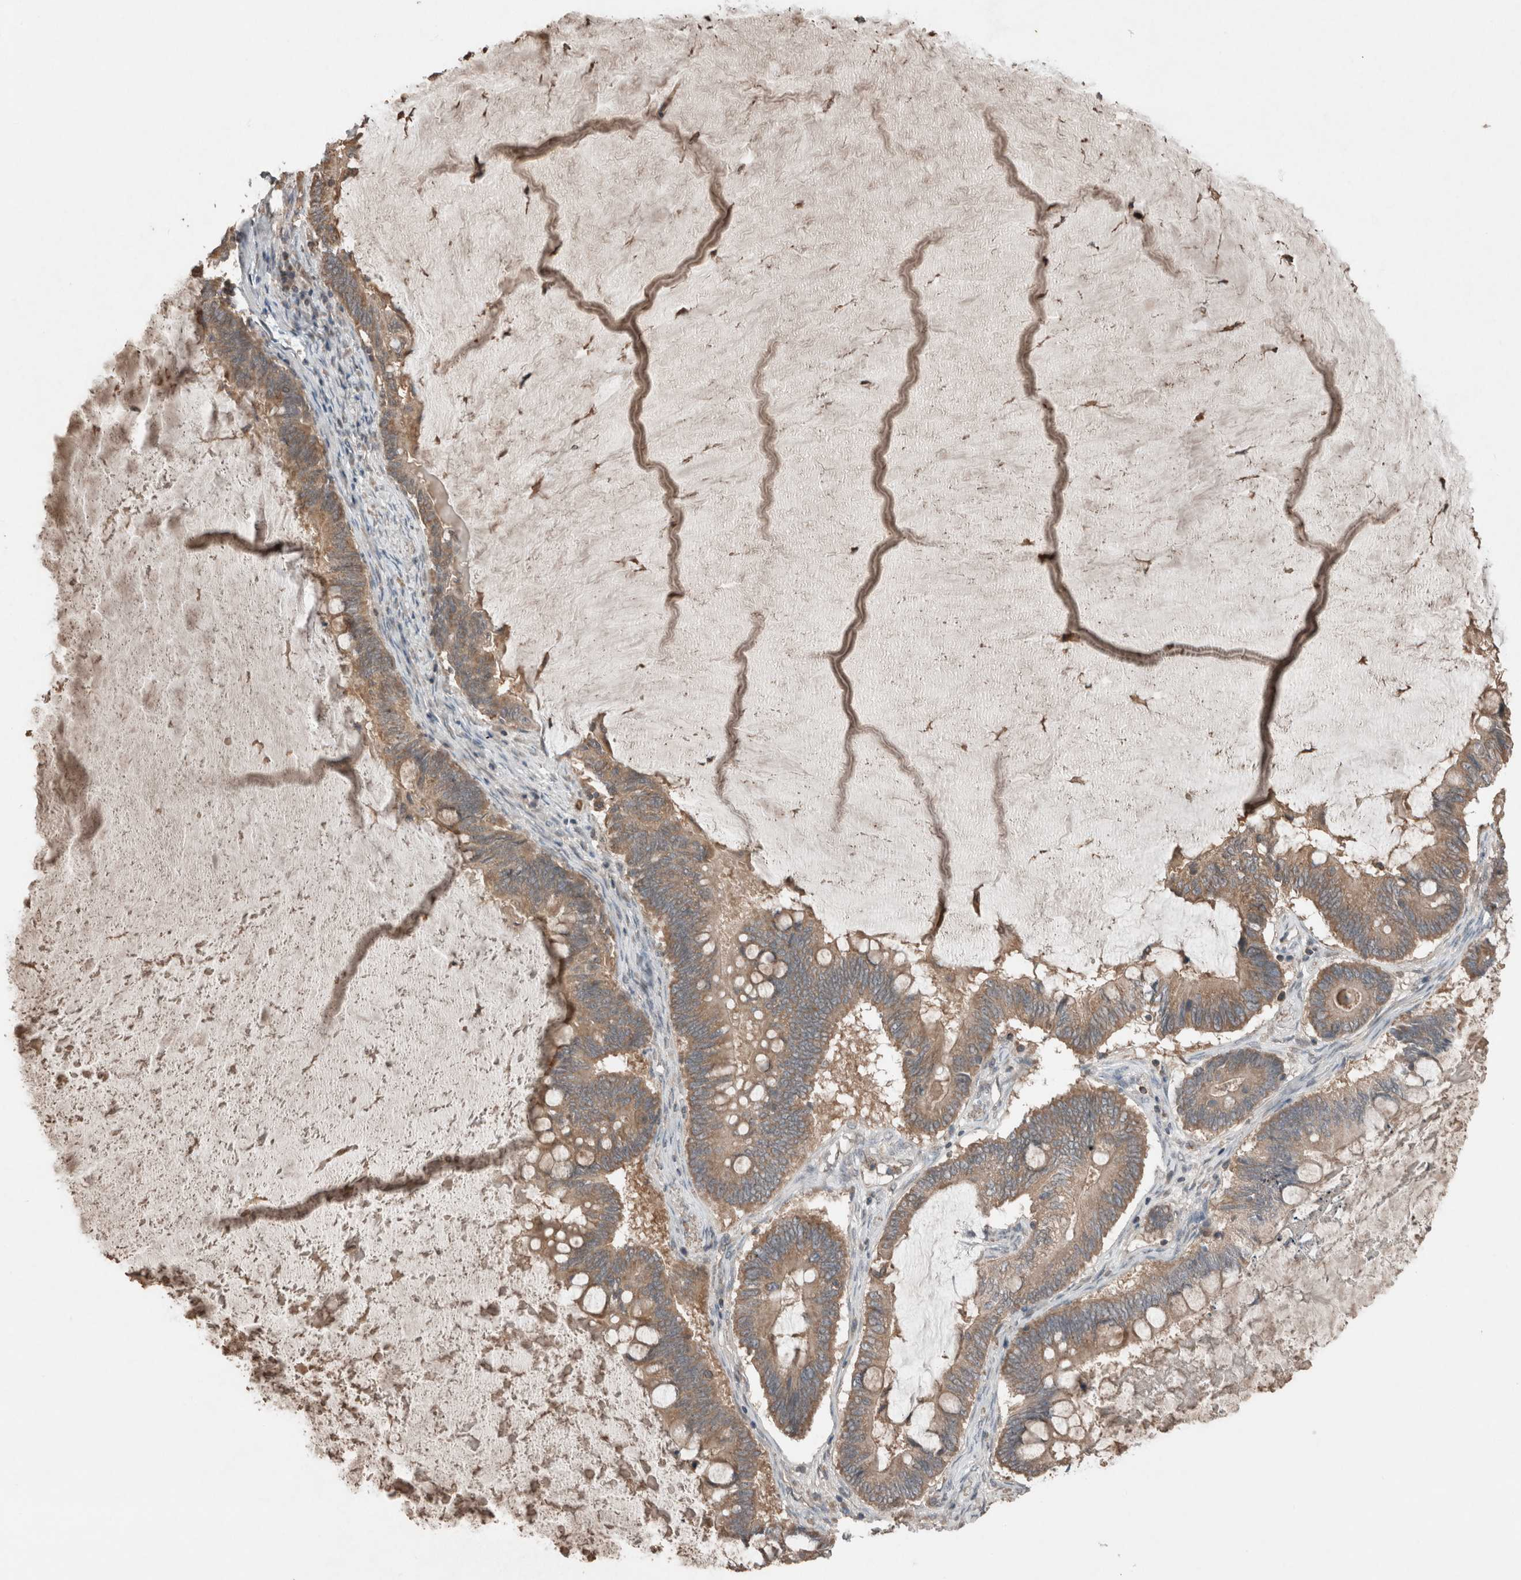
{"staining": {"intensity": "moderate", "quantity": ">75%", "location": "cytoplasmic/membranous"}, "tissue": "ovarian cancer", "cell_type": "Tumor cells", "image_type": "cancer", "snomed": [{"axis": "morphology", "description": "Cystadenocarcinoma, mucinous, NOS"}, {"axis": "topography", "description": "Ovary"}], "caption": "Tumor cells show moderate cytoplasmic/membranous positivity in about >75% of cells in ovarian mucinous cystadenocarcinoma. (Brightfield microscopy of DAB IHC at high magnification).", "gene": "KLK14", "patient": {"sex": "female", "age": 61}}